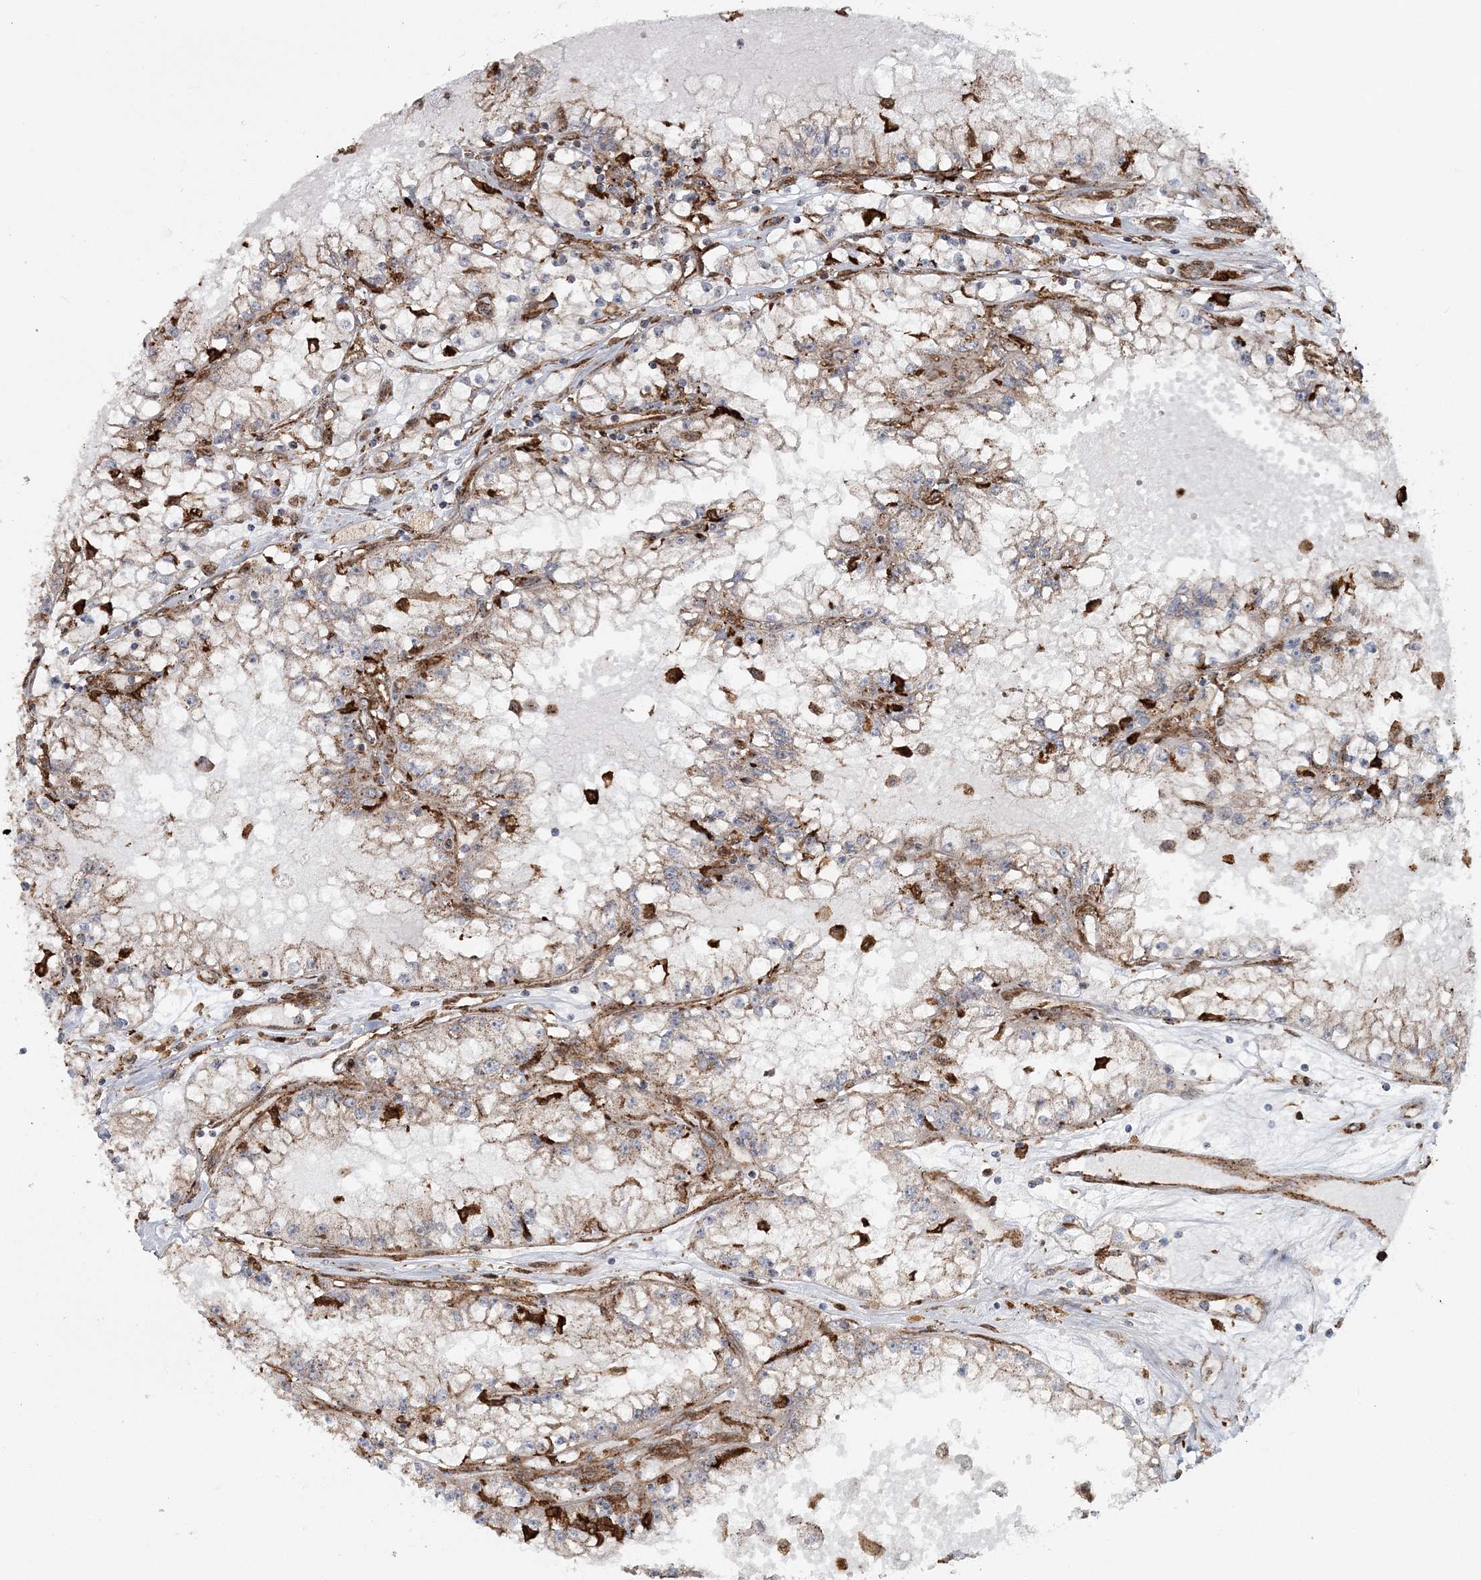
{"staining": {"intensity": "weak", "quantity": ">75%", "location": "cytoplasmic/membranous"}, "tissue": "renal cancer", "cell_type": "Tumor cells", "image_type": "cancer", "snomed": [{"axis": "morphology", "description": "Adenocarcinoma, NOS"}, {"axis": "topography", "description": "Kidney"}], "caption": "IHC photomicrograph of adenocarcinoma (renal) stained for a protein (brown), which exhibits low levels of weak cytoplasmic/membranous staining in approximately >75% of tumor cells.", "gene": "TRAF3IP2", "patient": {"sex": "male", "age": 56}}